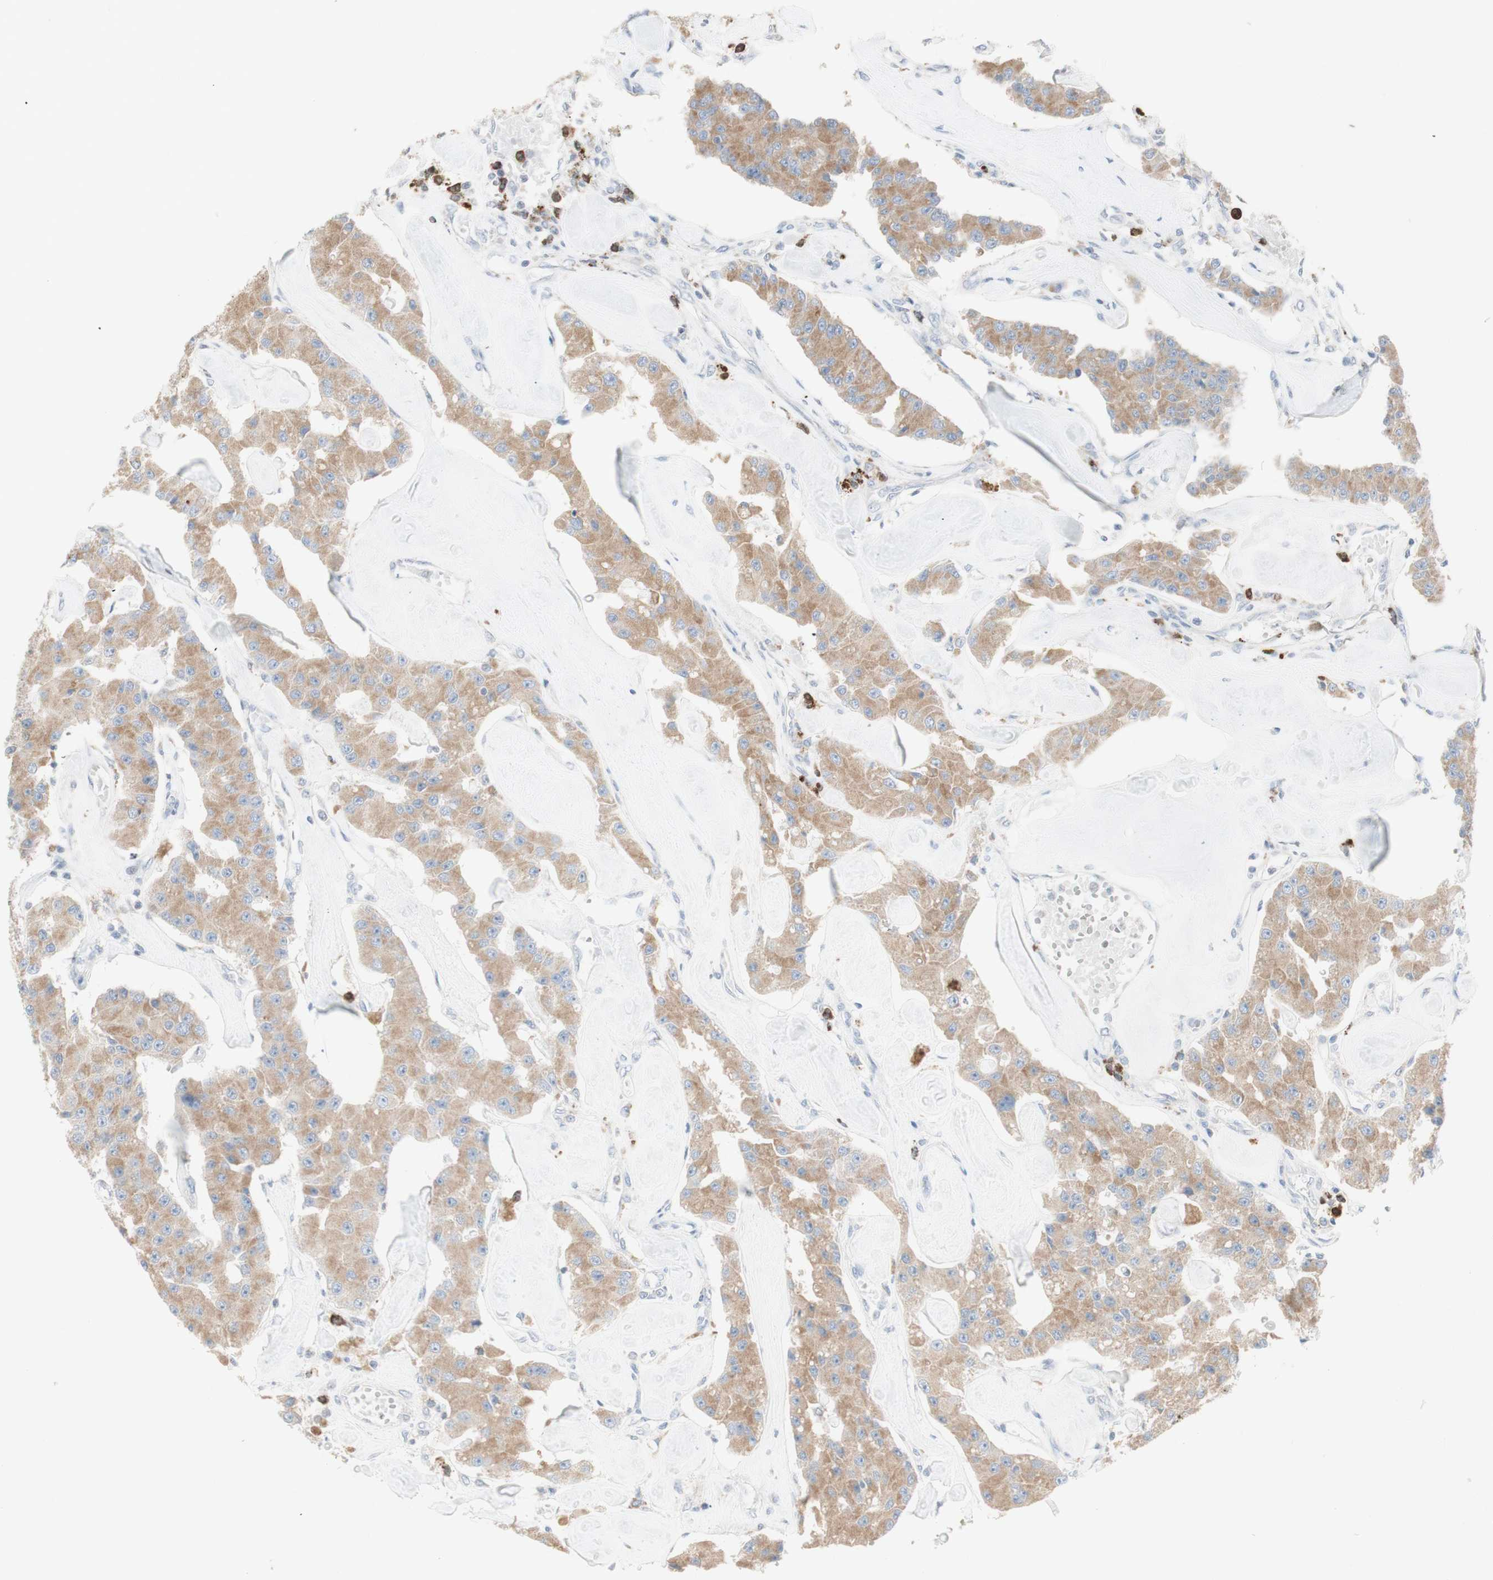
{"staining": {"intensity": "moderate", "quantity": ">75%", "location": "cytoplasmic/membranous"}, "tissue": "carcinoid", "cell_type": "Tumor cells", "image_type": "cancer", "snomed": [{"axis": "morphology", "description": "Carcinoid, malignant, NOS"}, {"axis": "topography", "description": "Pancreas"}], "caption": "A brown stain labels moderate cytoplasmic/membranous positivity of a protein in malignant carcinoid tumor cells. The staining is performed using DAB brown chromogen to label protein expression. The nuclei are counter-stained blue using hematoxylin.", "gene": "ATP6V1B1", "patient": {"sex": "male", "age": 41}}